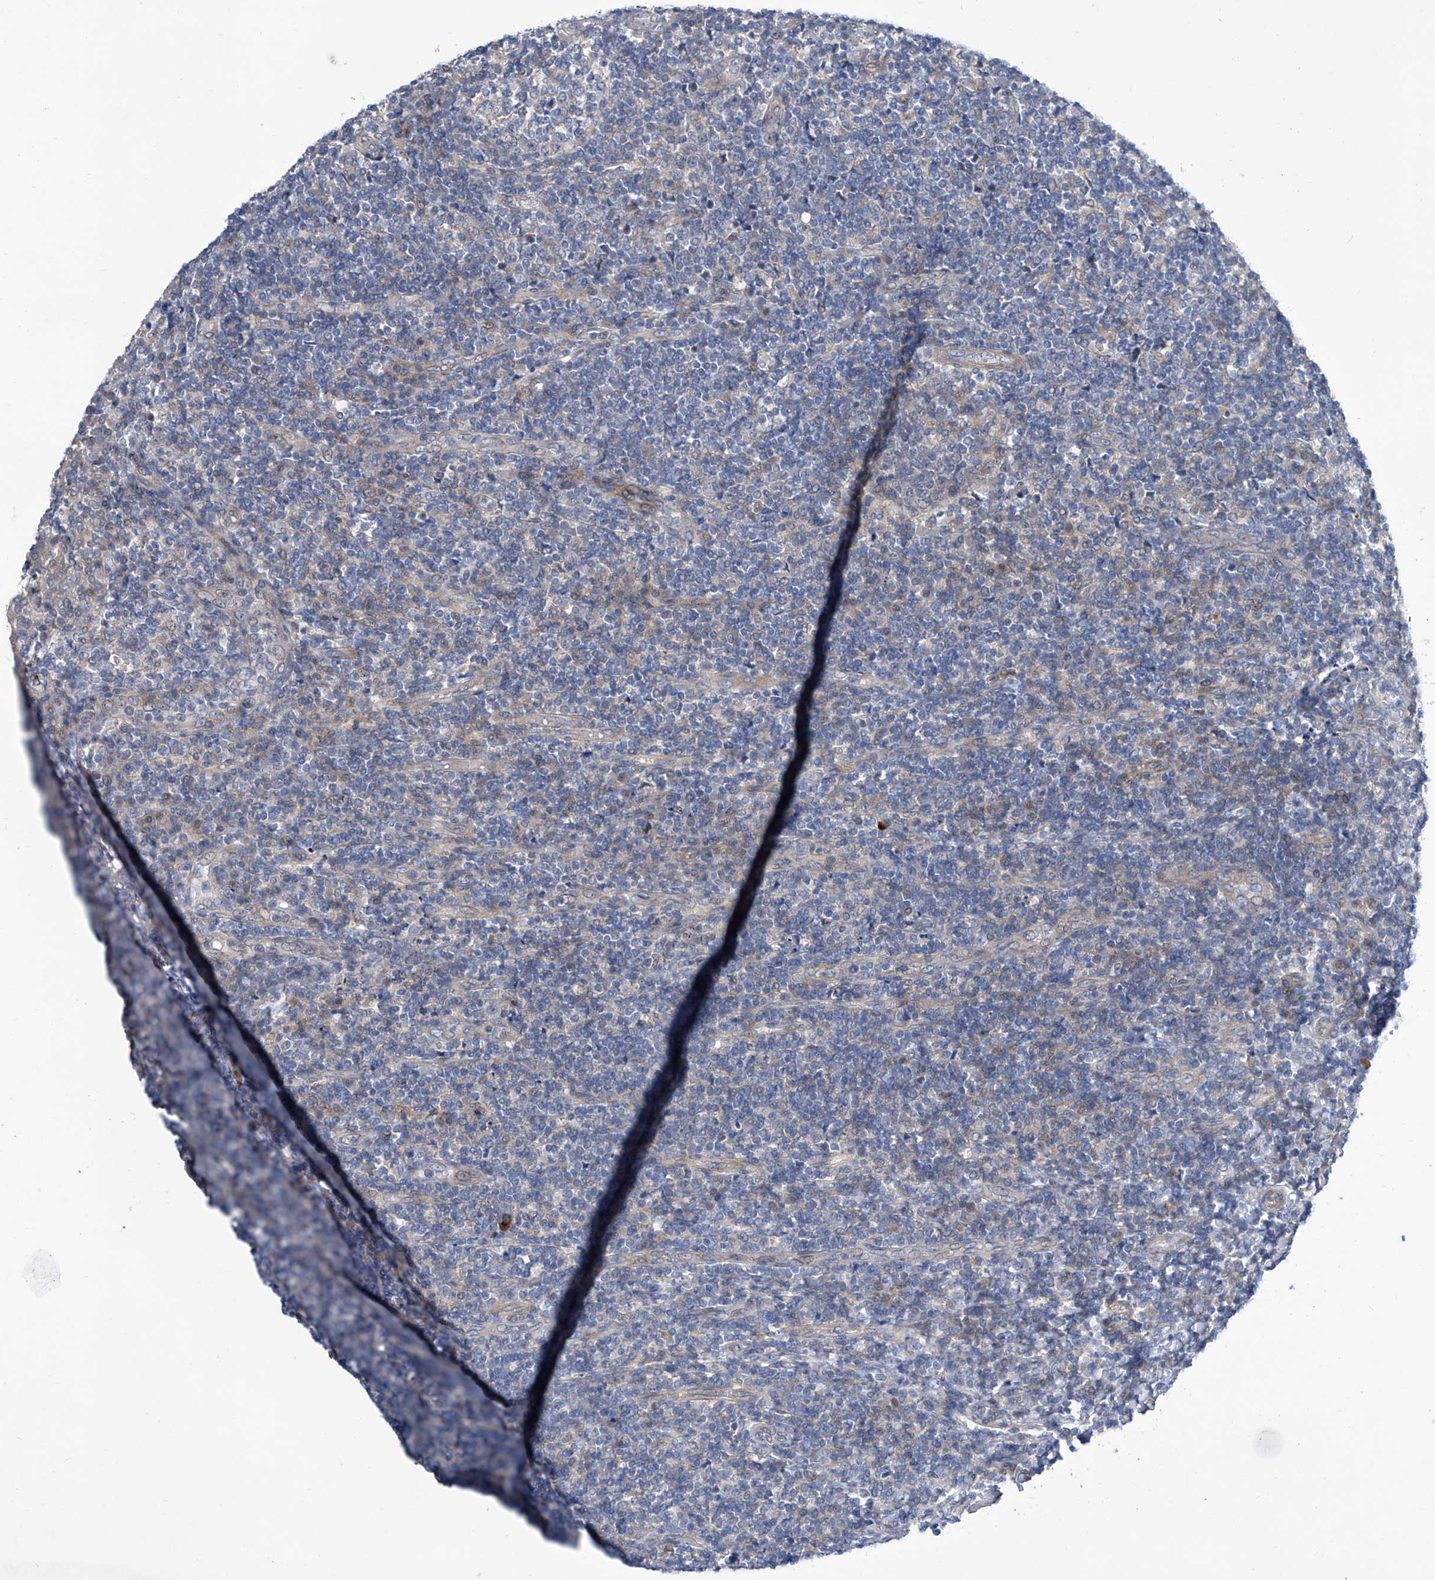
{"staining": {"intensity": "negative", "quantity": "none", "location": "none"}, "tissue": "tonsil", "cell_type": "Germinal center cells", "image_type": "normal", "snomed": [{"axis": "morphology", "description": "Normal tissue, NOS"}, {"axis": "topography", "description": "Tonsil"}], "caption": "The micrograph reveals no staining of germinal center cells in benign tonsil.", "gene": "SRBD1", "patient": {"sex": "female", "age": 19}}